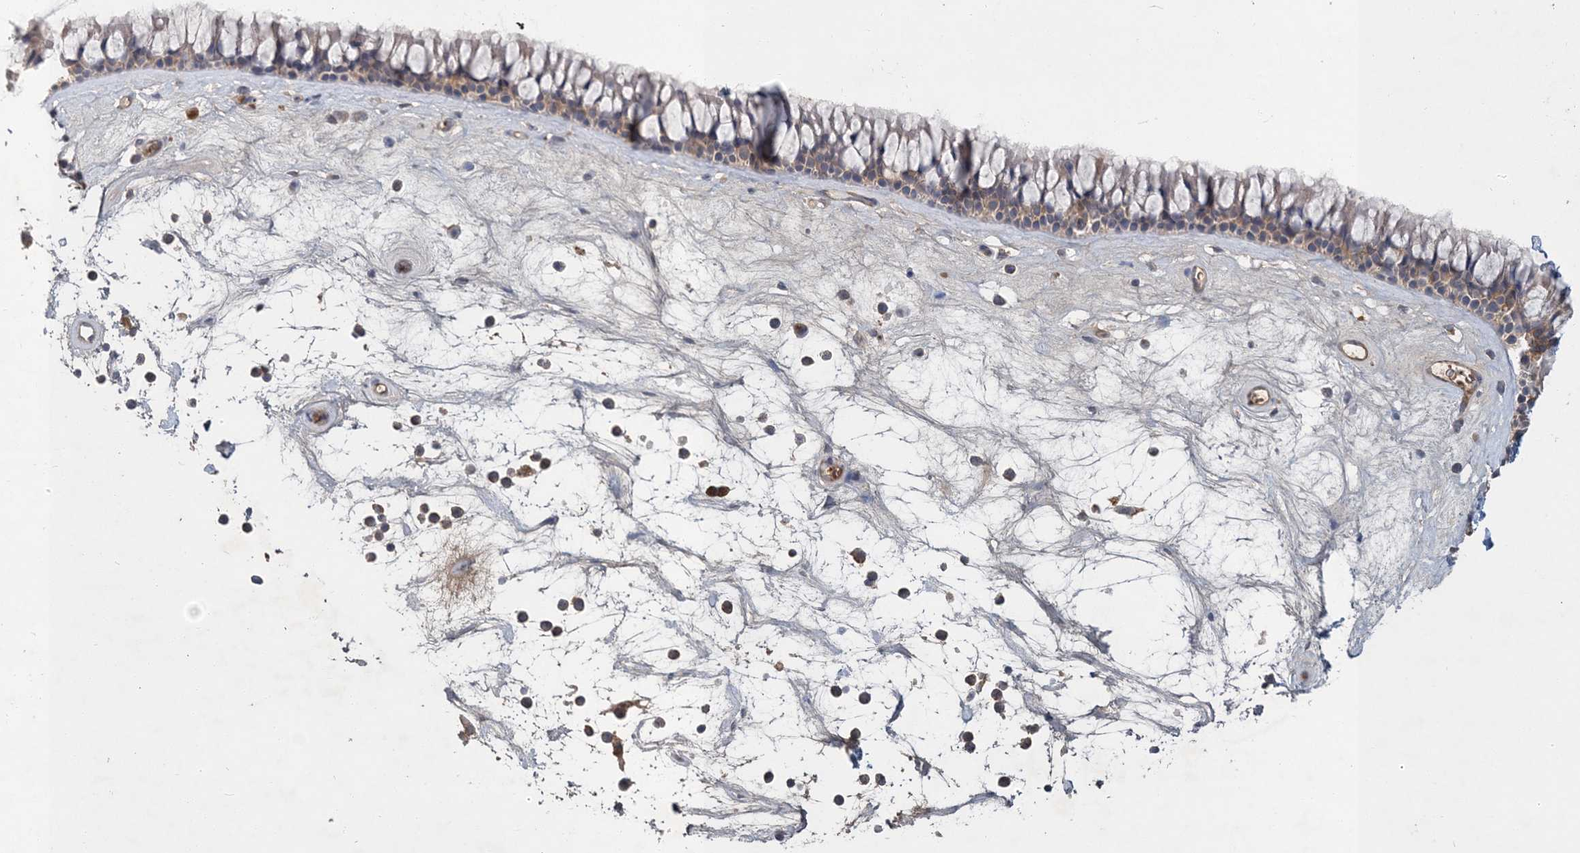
{"staining": {"intensity": "weak", "quantity": "25%-75%", "location": "cytoplasmic/membranous"}, "tissue": "nasopharynx", "cell_type": "Respiratory epithelial cells", "image_type": "normal", "snomed": [{"axis": "morphology", "description": "Normal tissue, NOS"}, {"axis": "topography", "description": "Nasopharynx"}], "caption": "Immunohistochemical staining of unremarkable human nasopharynx demonstrates low levels of weak cytoplasmic/membranous staining in about 25%-75% of respiratory epithelial cells.", "gene": "RNF25", "patient": {"sex": "male", "age": 64}}